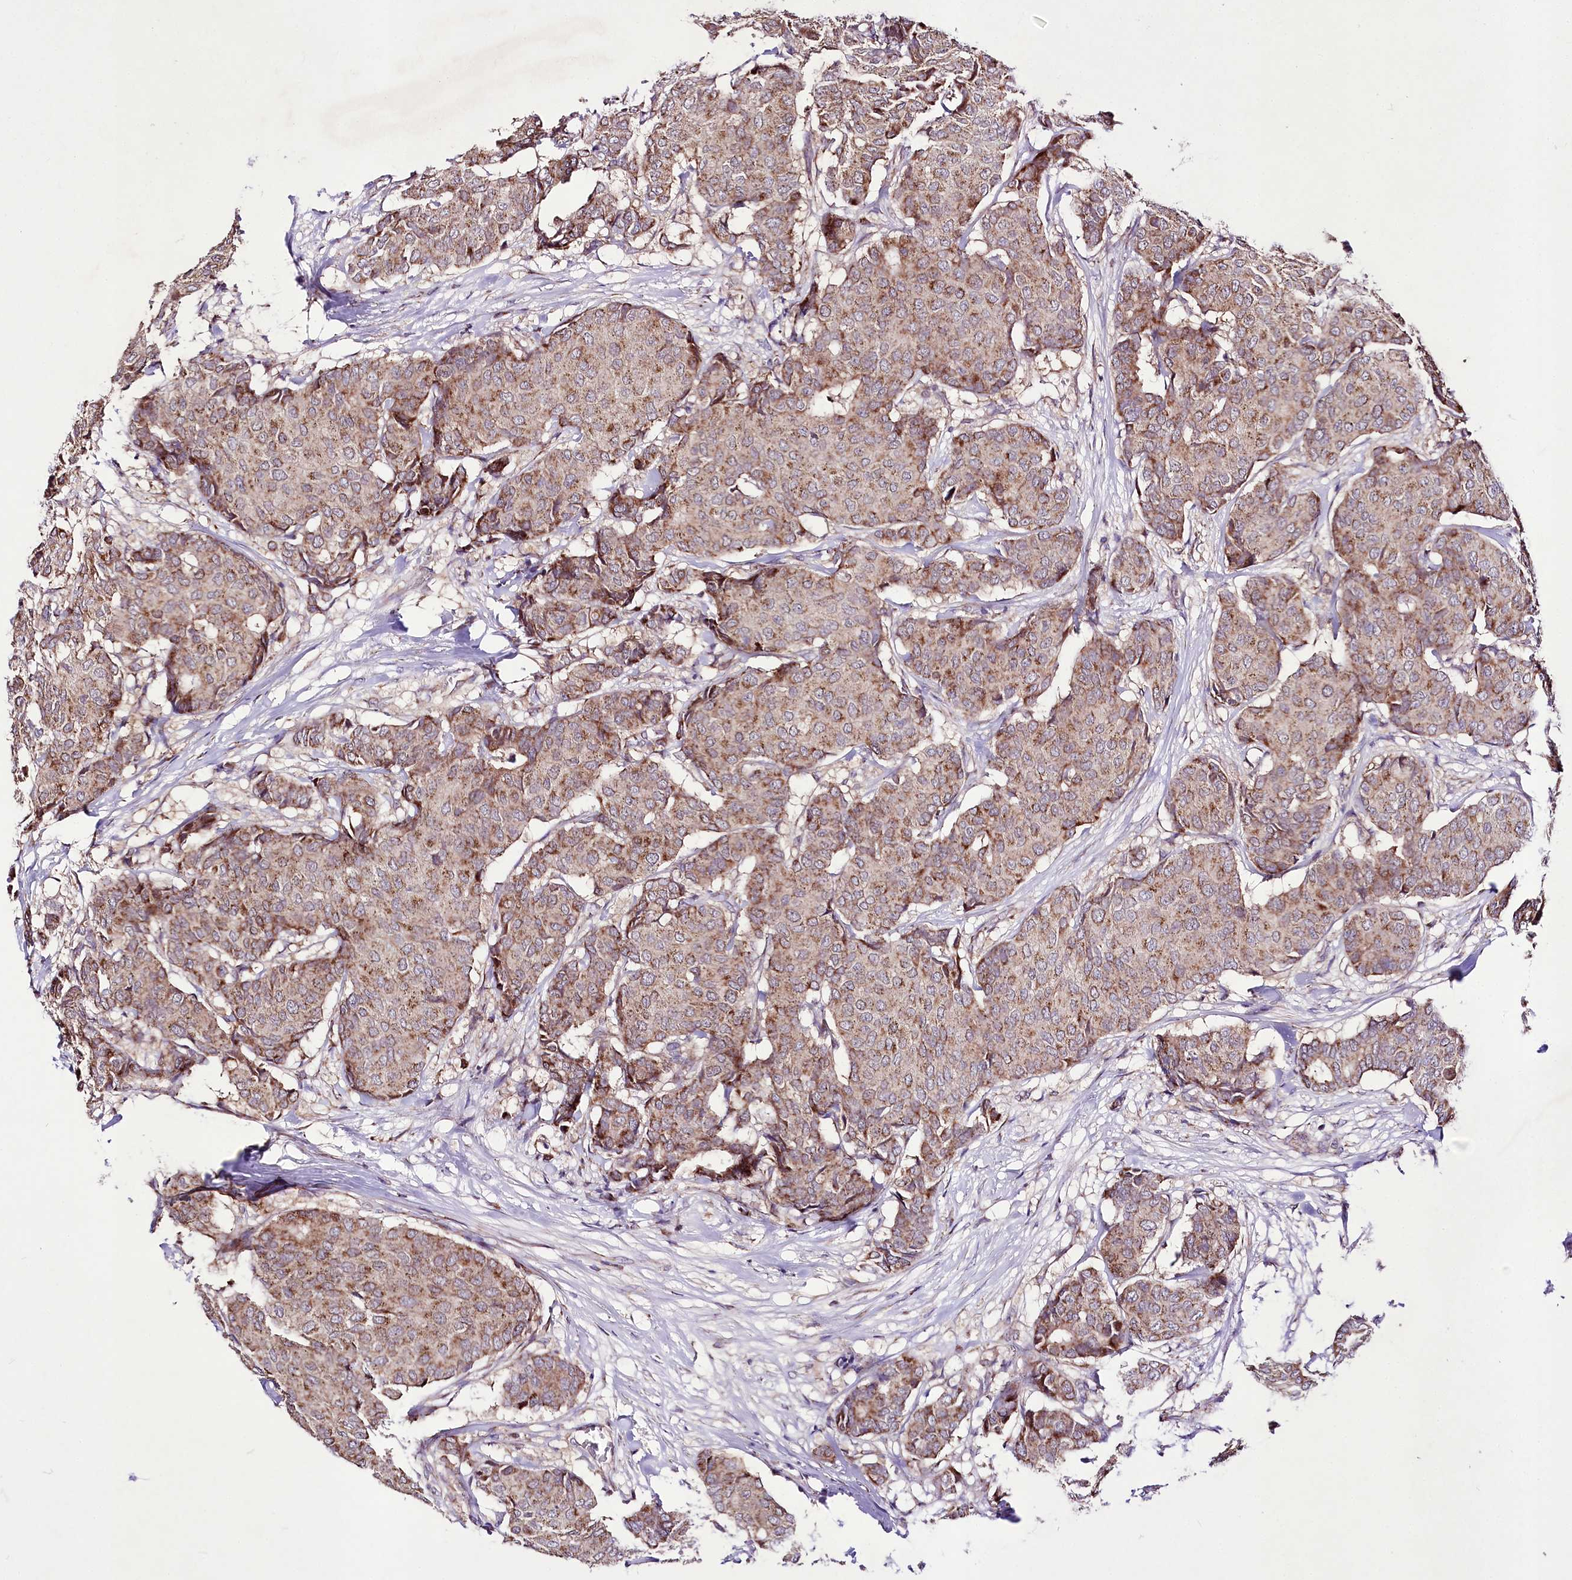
{"staining": {"intensity": "moderate", "quantity": ">75%", "location": "cytoplasmic/membranous"}, "tissue": "breast cancer", "cell_type": "Tumor cells", "image_type": "cancer", "snomed": [{"axis": "morphology", "description": "Duct carcinoma"}, {"axis": "topography", "description": "Breast"}], "caption": "A brown stain shows moderate cytoplasmic/membranous expression of a protein in infiltrating ductal carcinoma (breast) tumor cells.", "gene": "ATE1", "patient": {"sex": "female", "age": 75}}